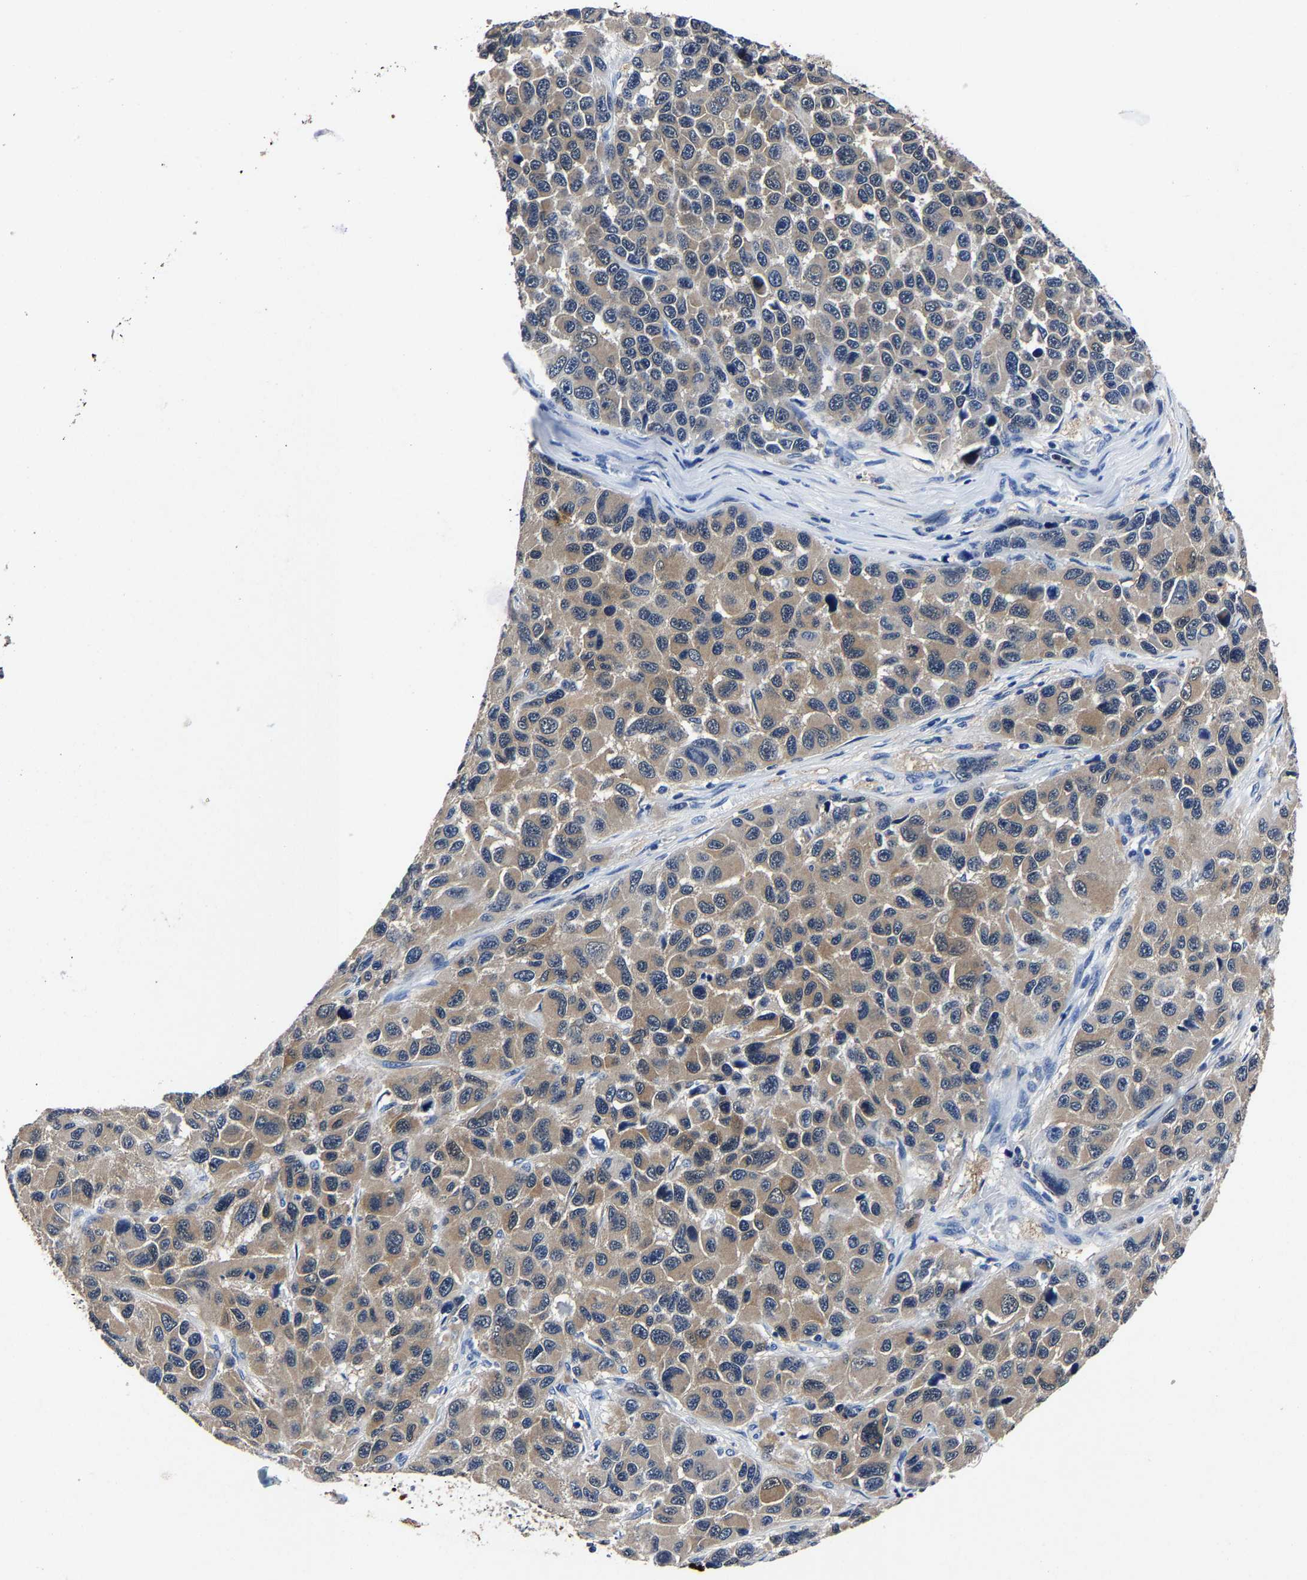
{"staining": {"intensity": "weak", "quantity": ">75%", "location": "cytoplasmic/membranous"}, "tissue": "melanoma", "cell_type": "Tumor cells", "image_type": "cancer", "snomed": [{"axis": "morphology", "description": "Malignant melanoma, NOS"}, {"axis": "topography", "description": "Skin"}], "caption": "Immunohistochemistry image of neoplastic tissue: melanoma stained using immunohistochemistry (IHC) exhibits low levels of weak protein expression localized specifically in the cytoplasmic/membranous of tumor cells, appearing as a cytoplasmic/membranous brown color.", "gene": "PSPH", "patient": {"sex": "male", "age": 53}}